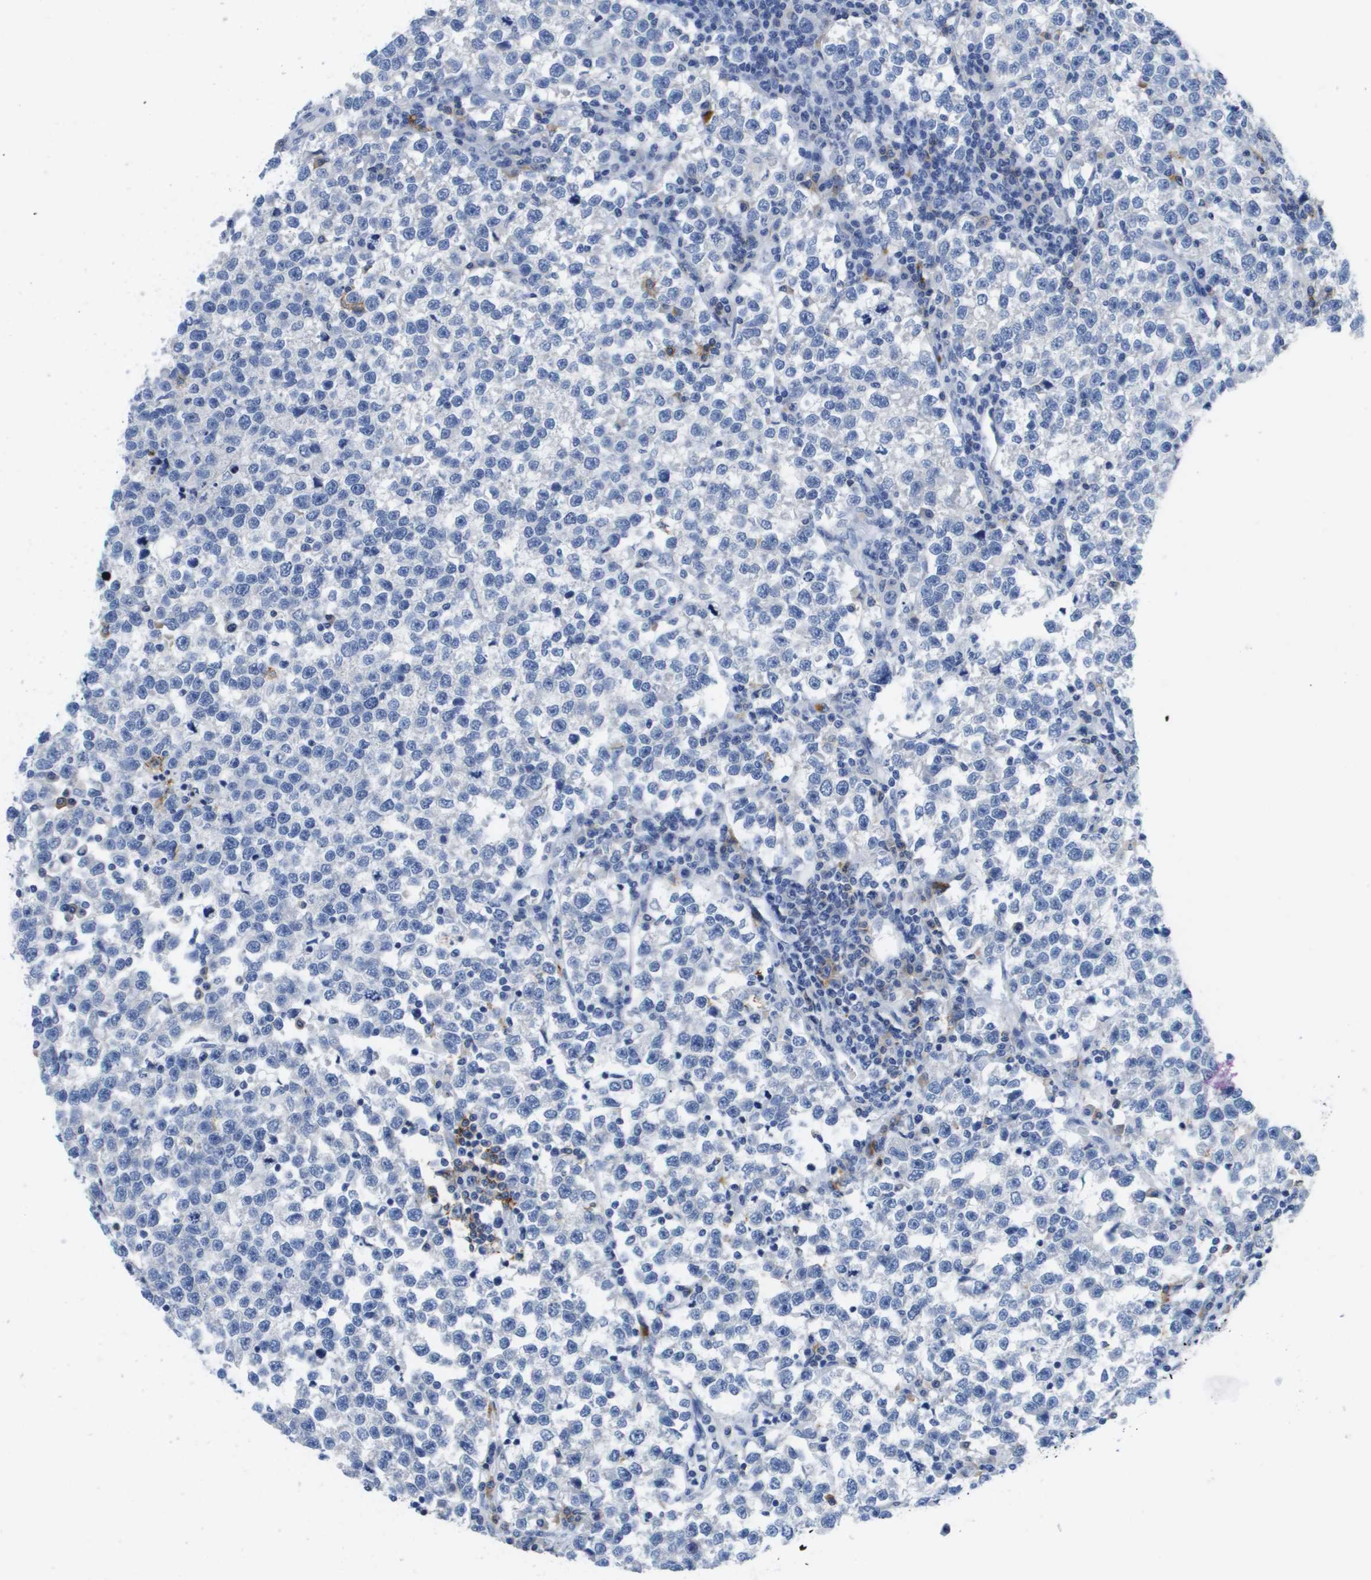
{"staining": {"intensity": "negative", "quantity": "none", "location": "none"}, "tissue": "testis cancer", "cell_type": "Tumor cells", "image_type": "cancer", "snomed": [{"axis": "morphology", "description": "Normal tissue, NOS"}, {"axis": "morphology", "description": "Seminoma, NOS"}, {"axis": "topography", "description": "Testis"}], "caption": "IHC of testis cancer shows no expression in tumor cells. (DAB (3,3'-diaminobenzidine) IHC visualized using brightfield microscopy, high magnification).", "gene": "MS4A1", "patient": {"sex": "male", "age": 43}}